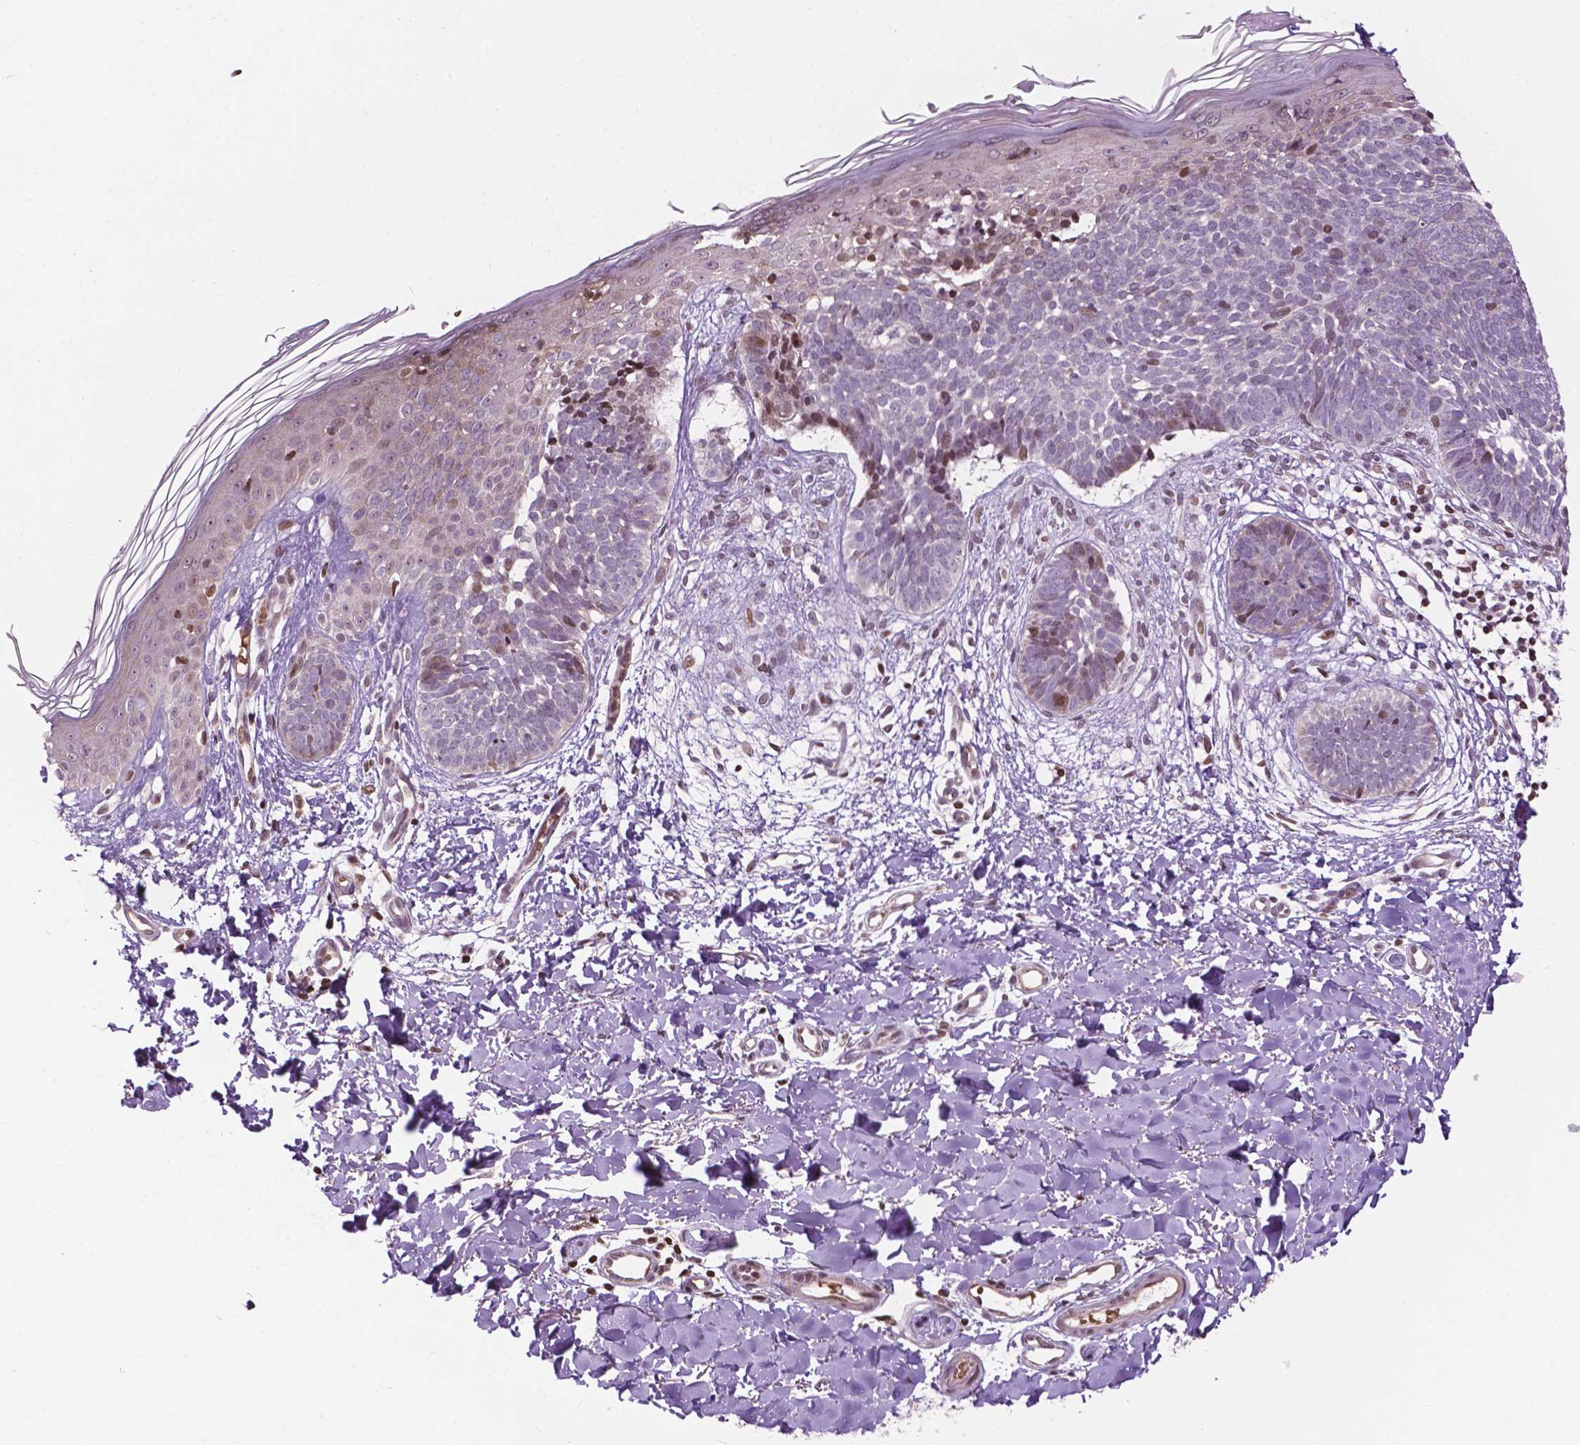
{"staining": {"intensity": "moderate", "quantity": "<25%", "location": "nuclear"}, "tissue": "skin cancer", "cell_type": "Tumor cells", "image_type": "cancer", "snomed": [{"axis": "morphology", "description": "Basal cell carcinoma"}, {"axis": "topography", "description": "Skin"}], "caption": "Basal cell carcinoma (skin) was stained to show a protein in brown. There is low levels of moderate nuclear staining in approximately <25% of tumor cells. (DAB = brown stain, brightfield microscopy at high magnification).", "gene": "PTPN18", "patient": {"sex": "female", "age": 51}}